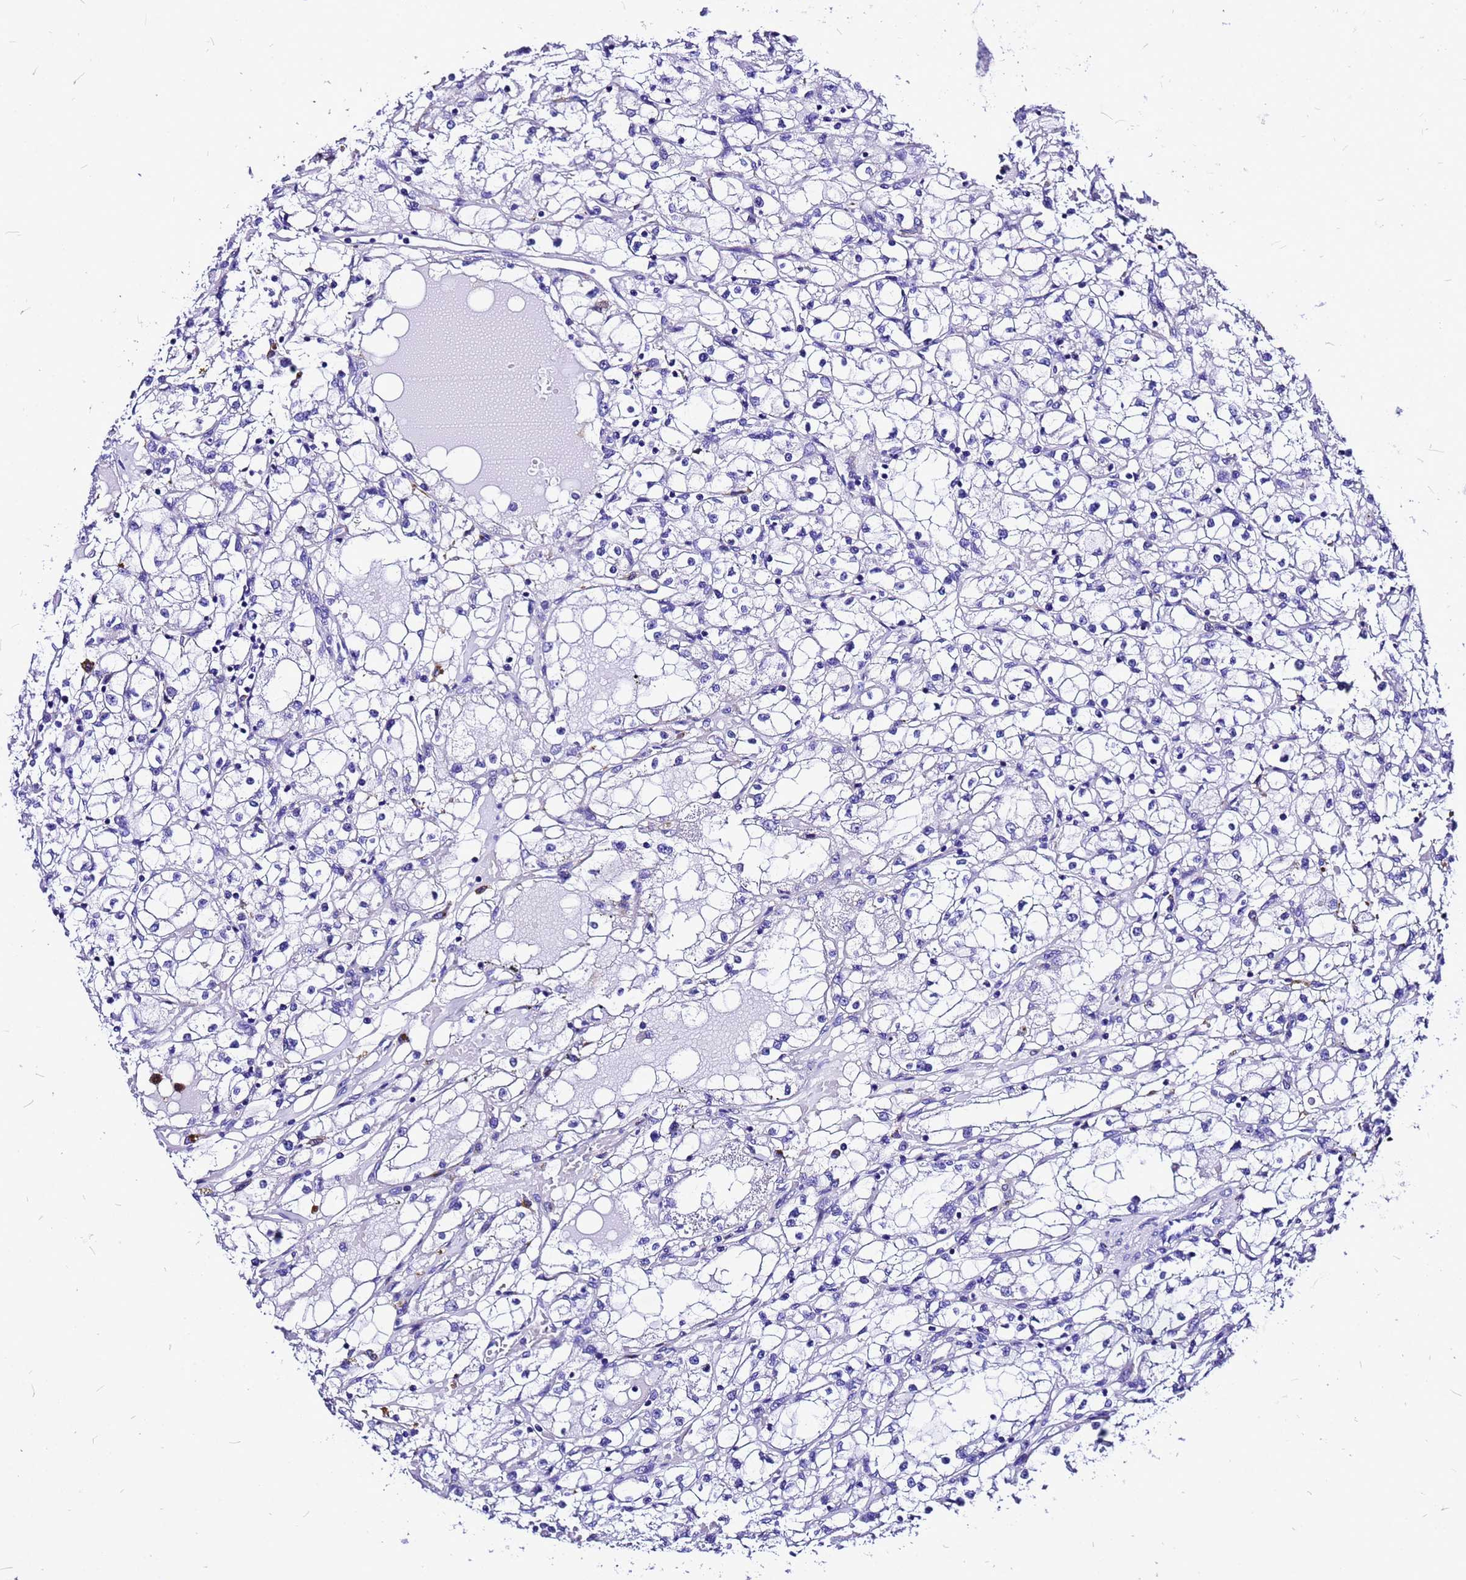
{"staining": {"intensity": "negative", "quantity": "none", "location": "none"}, "tissue": "renal cancer", "cell_type": "Tumor cells", "image_type": "cancer", "snomed": [{"axis": "morphology", "description": "Adenocarcinoma, NOS"}, {"axis": "topography", "description": "Kidney"}], "caption": "This is an immunohistochemistry (IHC) image of human adenocarcinoma (renal). There is no positivity in tumor cells.", "gene": "HERC4", "patient": {"sex": "male", "age": 56}}